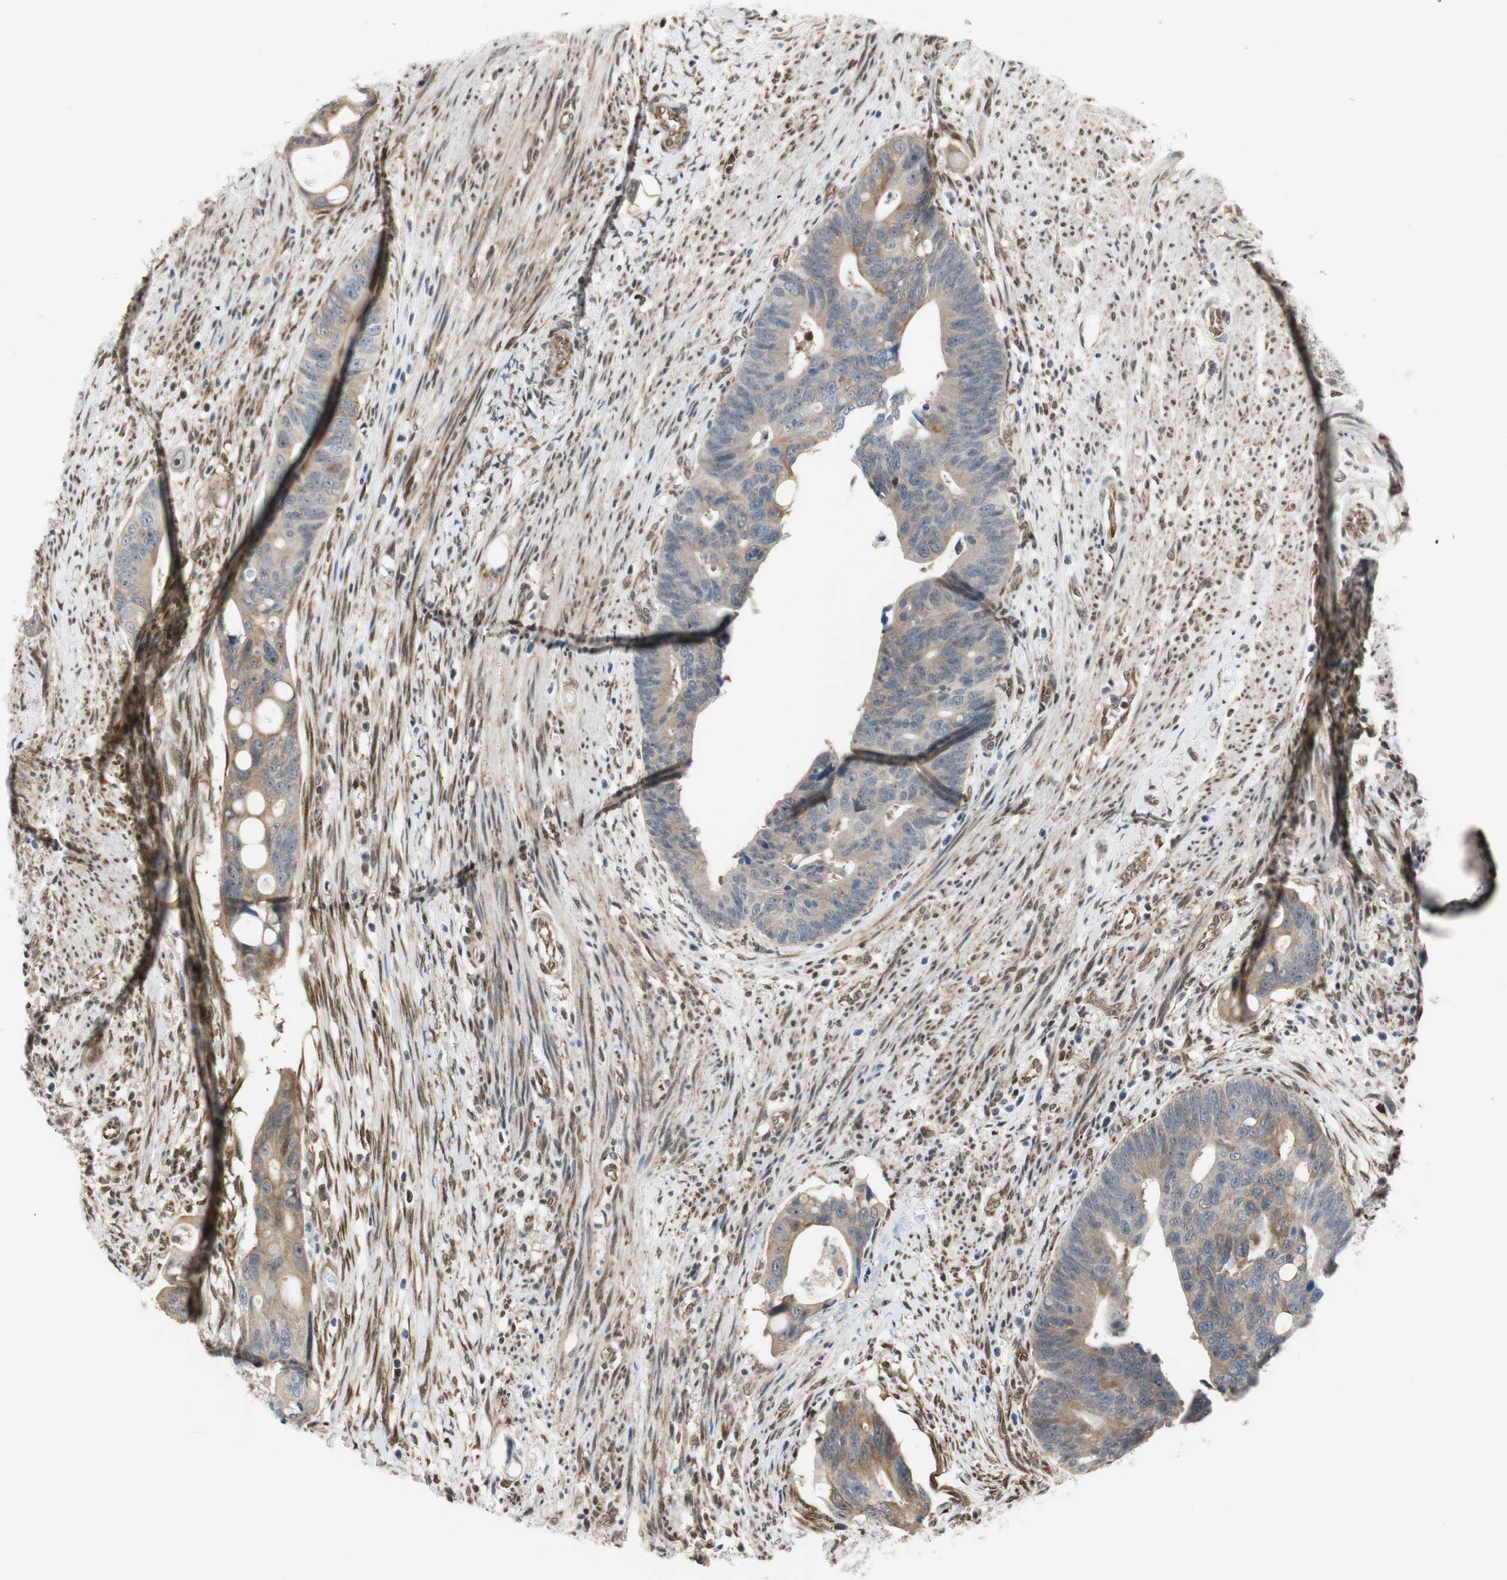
{"staining": {"intensity": "weak", "quantity": "<25%", "location": "cytoplasmic/membranous"}, "tissue": "colorectal cancer", "cell_type": "Tumor cells", "image_type": "cancer", "snomed": [{"axis": "morphology", "description": "Adenocarcinoma, NOS"}, {"axis": "topography", "description": "Colon"}], "caption": "Tumor cells show no significant staining in adenocarcinoma (colorectal). The staining is performed using DAB brown chromogen with nuclei counter-stained in using hematoxylin.", "gene": "ZNF512B", "patient": {"sex": "female", "age": 57}}